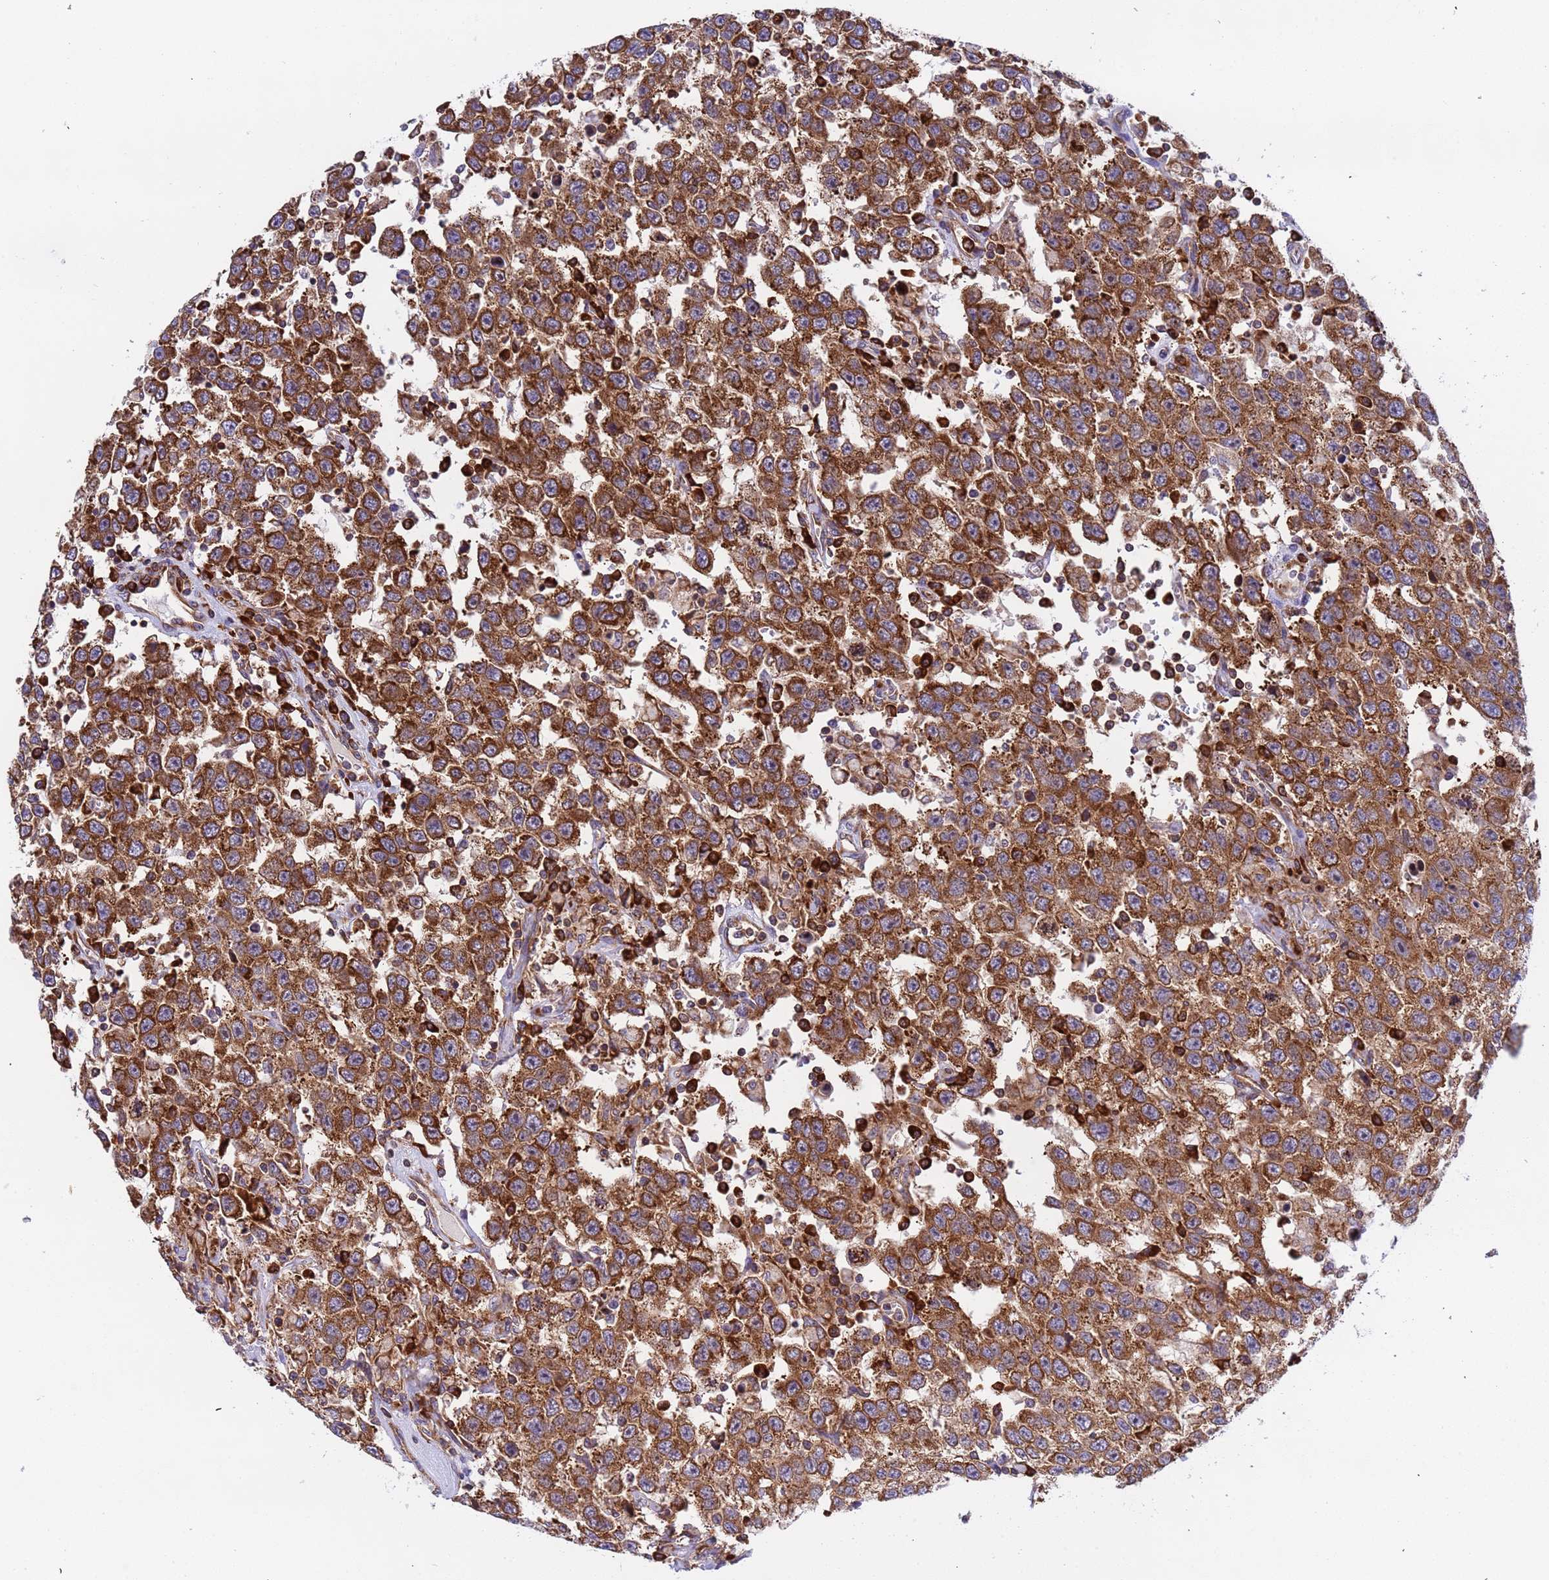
{"staining": {"intensity": "strong", "quantity": ">75%", "location": "cytoplasmic/membranous"}, "tissue": "testis cancer", "cell_type": "Tumor cells", "image_type": "cancer", "snomed": [{"axis": "morphology", "description": "Seminoma, NOS"}, {"axis": "topography", "description": "Testis"}], "caption": "Testis cancer stained with a brown dye demonstrates strong cytoplasmic/membranous positive staining in approximately >75% of tumor cells.", "gene": "RPL36", "patient": {"sex": "male", "age": 41}}